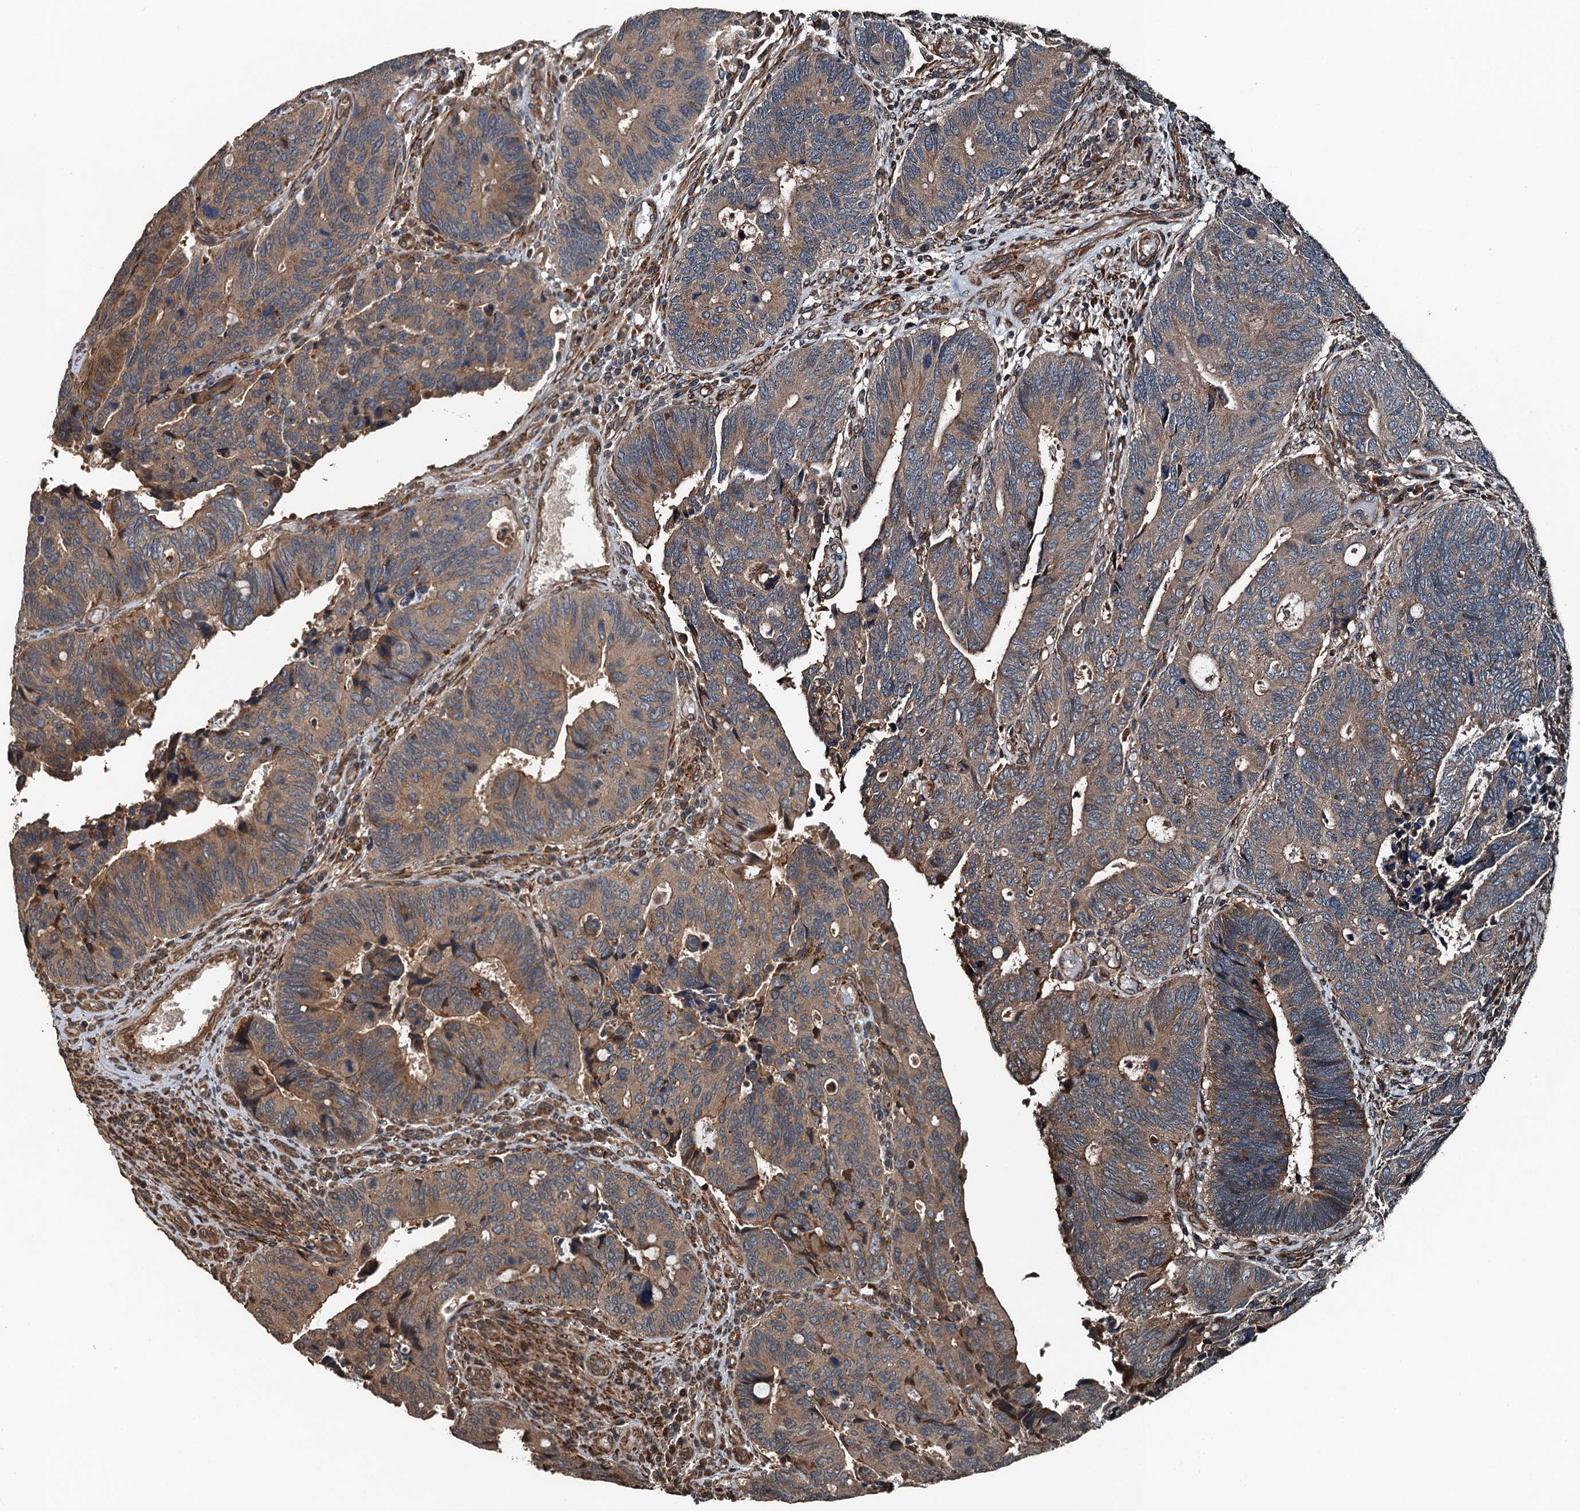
{"staining": {"intensity": "weak", "quantity": ">75%", "location": "cytoplasmic/membranous"}, "tissue": "colorectal cancer", "cell_type": "Tumor cells", "image_type": "cancer", "snomed": [{"axis": "morphology", "description": "Adenocarcinoma, NOS"}, {"axis": "topography", "description": "Colon"}], "caption": "Adenocarcinoma (colorectal) was stained to show a protein in brown. There is low levels of weak cytoplasmic/membranous expression in about >75% of tumor cells.", "gene": "TCTN1", "patient": {"sex": "male", "age": 87}}